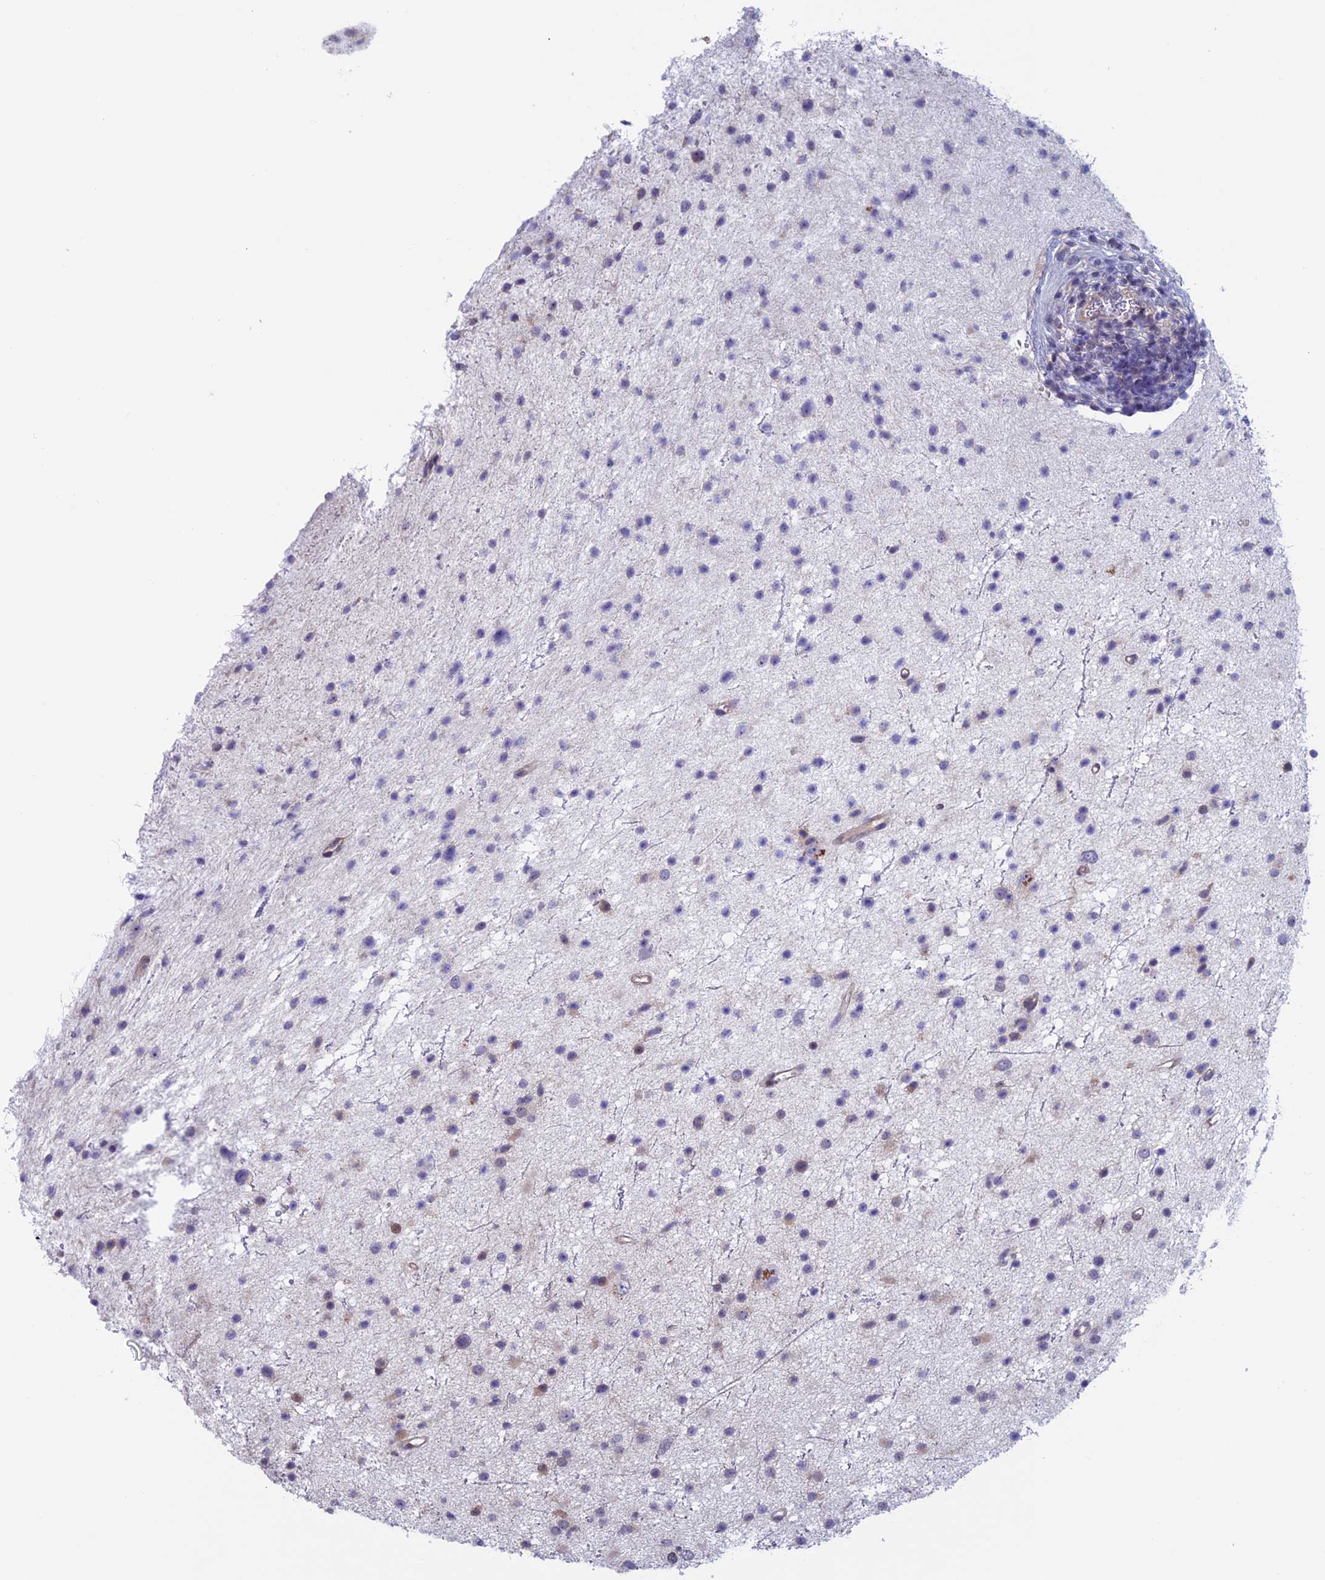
{"staining": {"intensity": "negative", "quantity": "none", "location": "none"}, "tissue": "glioma", "cell_type": "Tumor cells", "image_type": "cancer", "snomed": [{"axis": "morphology", "description": "Glioma, malignant, Low grade"}, {"axis": "topography", "description": "Cerebral cortex"}], "caption": "Immunohistochemistry (IHC) of glioma demonstrates no staining in tumor cells. Brightfield microscopy of immunohistochemistry (IHC) stained with DAB (3,3'-diaminobenzidine) (brown) and hematoxylin (blue), captured at high magnification.", "gene": "SLC1A6", "patient": {"sex": "female", "age": 39}}